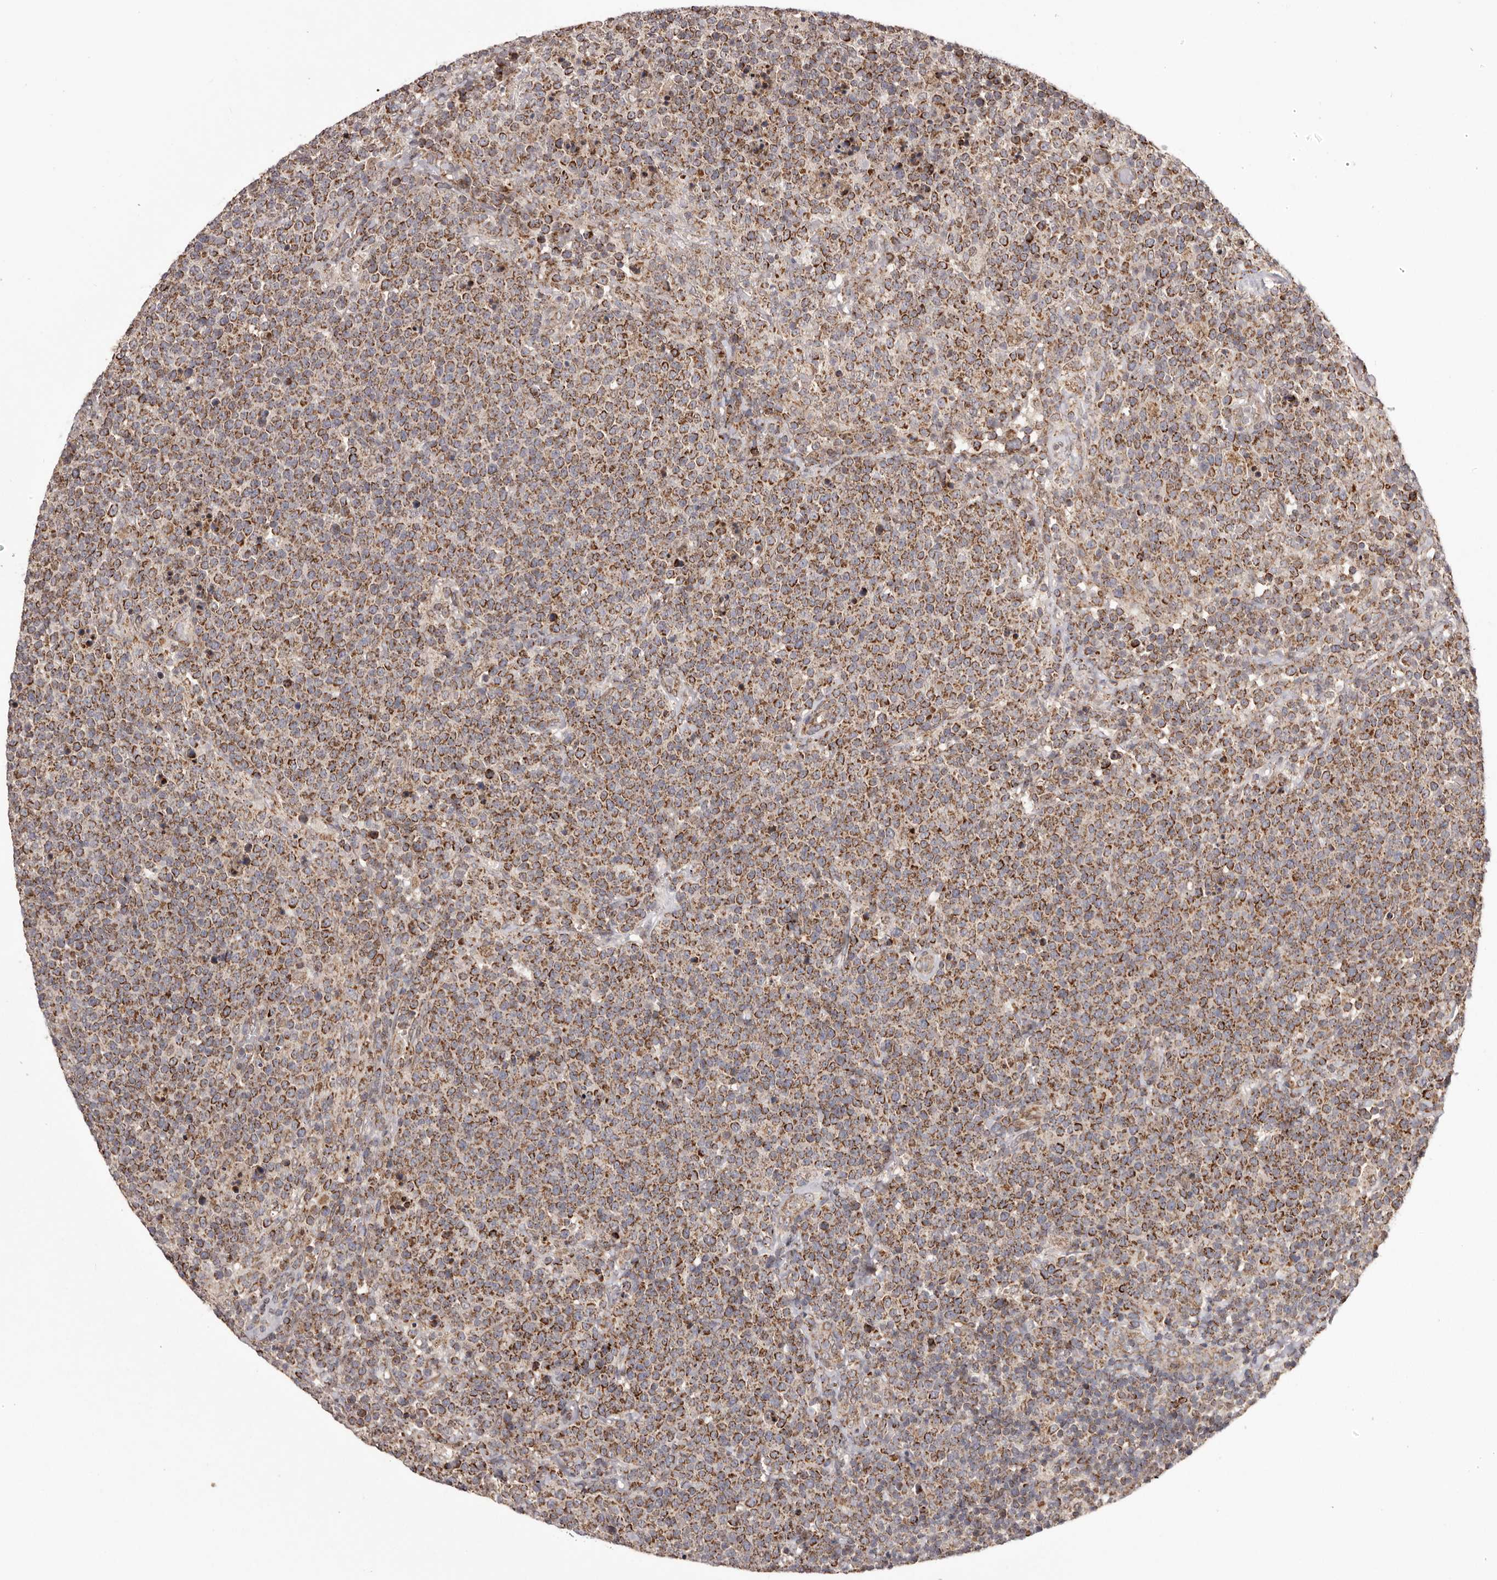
{"staining": {"intensity": "strong", "quantity": "25%-75%", "location": "cytoplasmic/membranous"}, "tissue": "lymphoma", "cell_type": "Tumor cells", "image_type": "cancer", "snomed": [{"axis": "morphology", "description": "Malignant lymphoma, non-Hodgkin's type, High grade"}, {"axis": "topography", "description": "Lymph node"}], "caption": "Tumor cells demonstrate high levels of strong cytoplasmic/membranous positivity in approximately 25%-75% of cells in human lymphoma. (DAB IHC, brown staining for protein, blue staining for nuclei).", "gene": "CHRM2", "patient": {"sex": "male", "age": 61}}